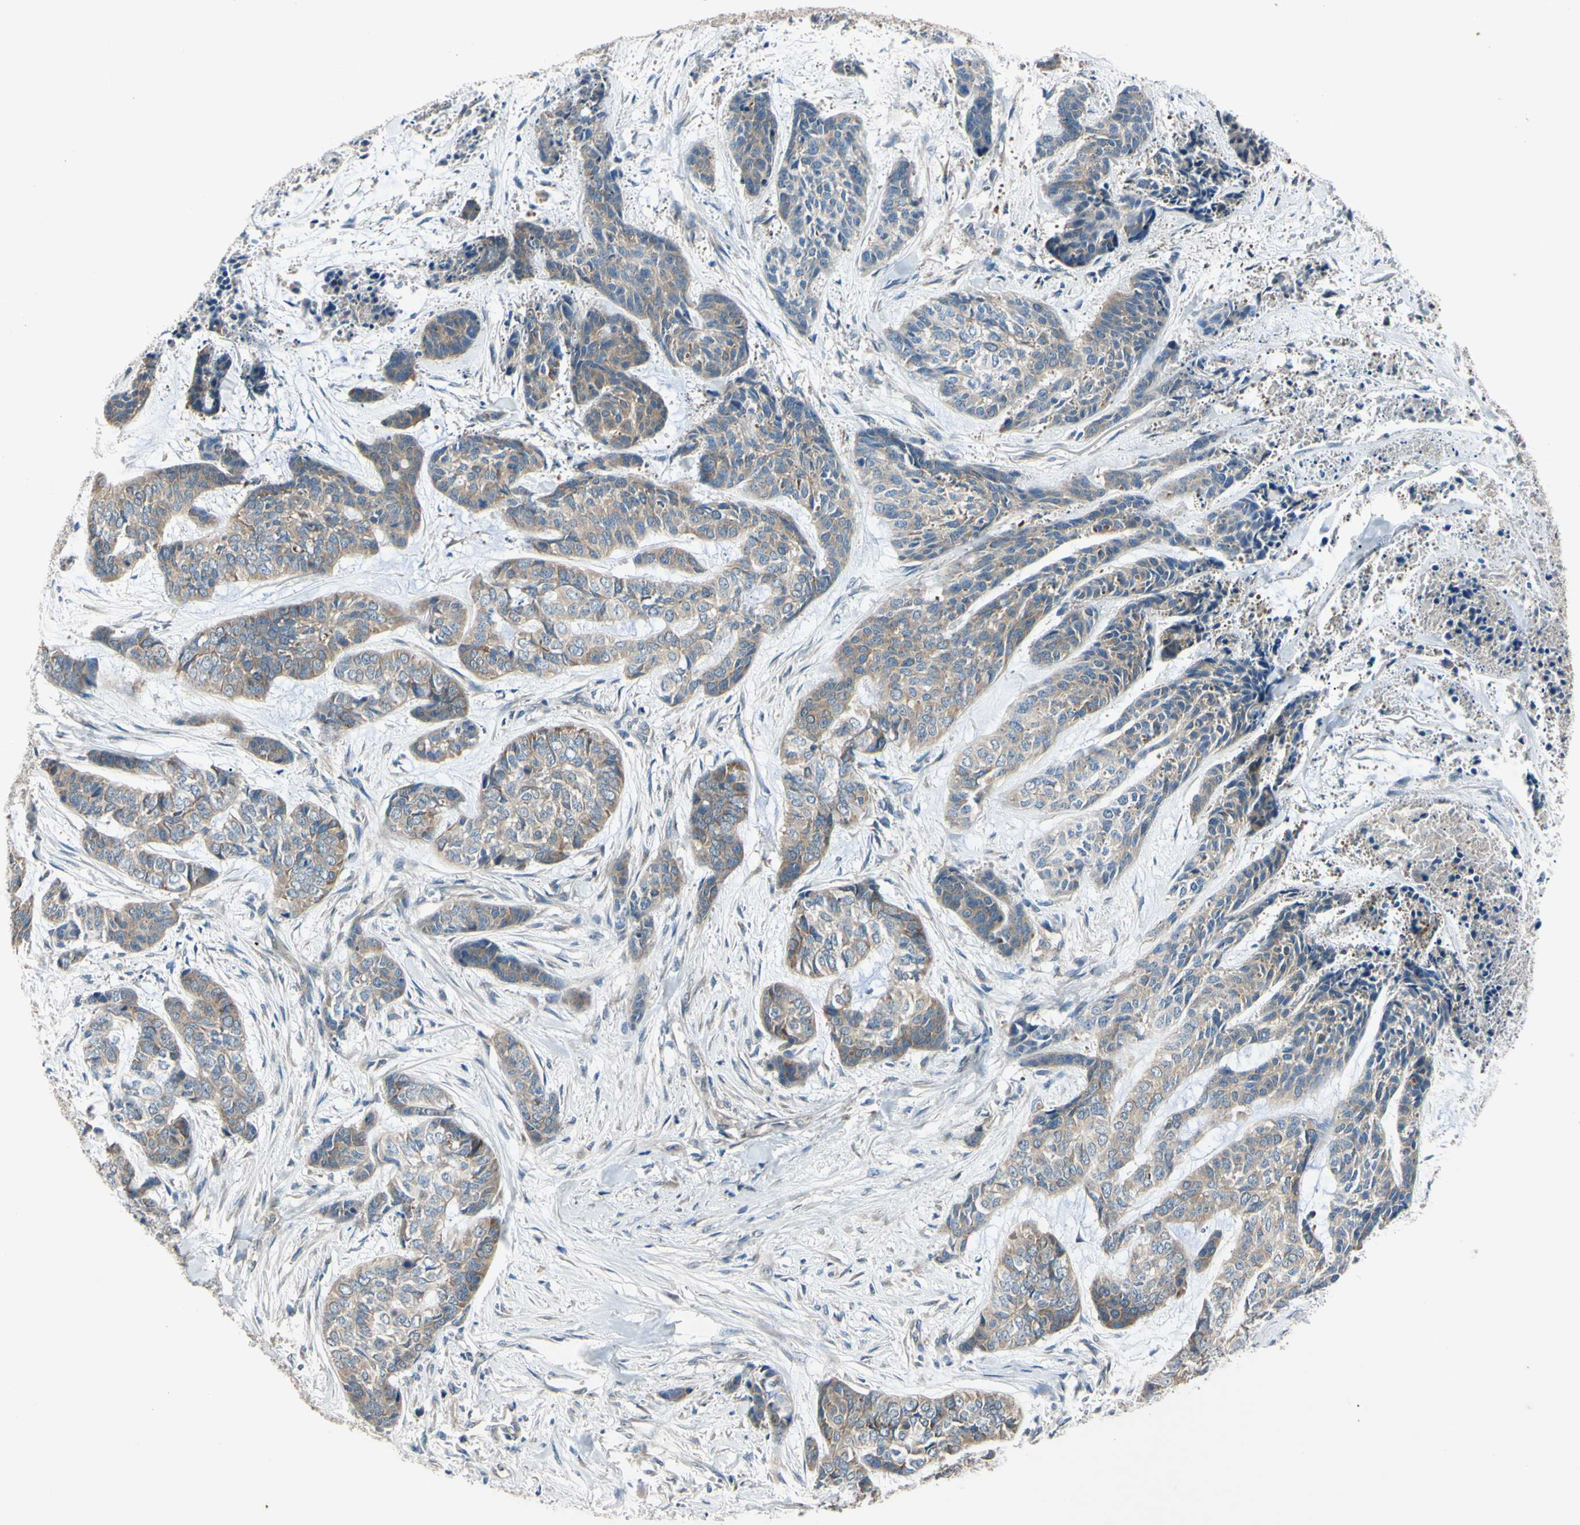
{"staining": {"intensity": "weak", "quantity": ">75%", "location": "cytoplasmic/membranous"}, "tissue": "skin cancer", "cell_type": "Tumor cells", "image_type": "cancer", "snomed": [{"axis": "morphology", "description": "Basal cell carcinoma"}, {"axis": "topography", "description": "Skin"}], "caption": "DAB immunohistochemical staining of human skin cancer demonstrates weak cytoplasmic/membranous protein expression in approximately >75% of tumor cells.", "gene": "HILPDA", "patient": {"sex": "female", "age": 64}}